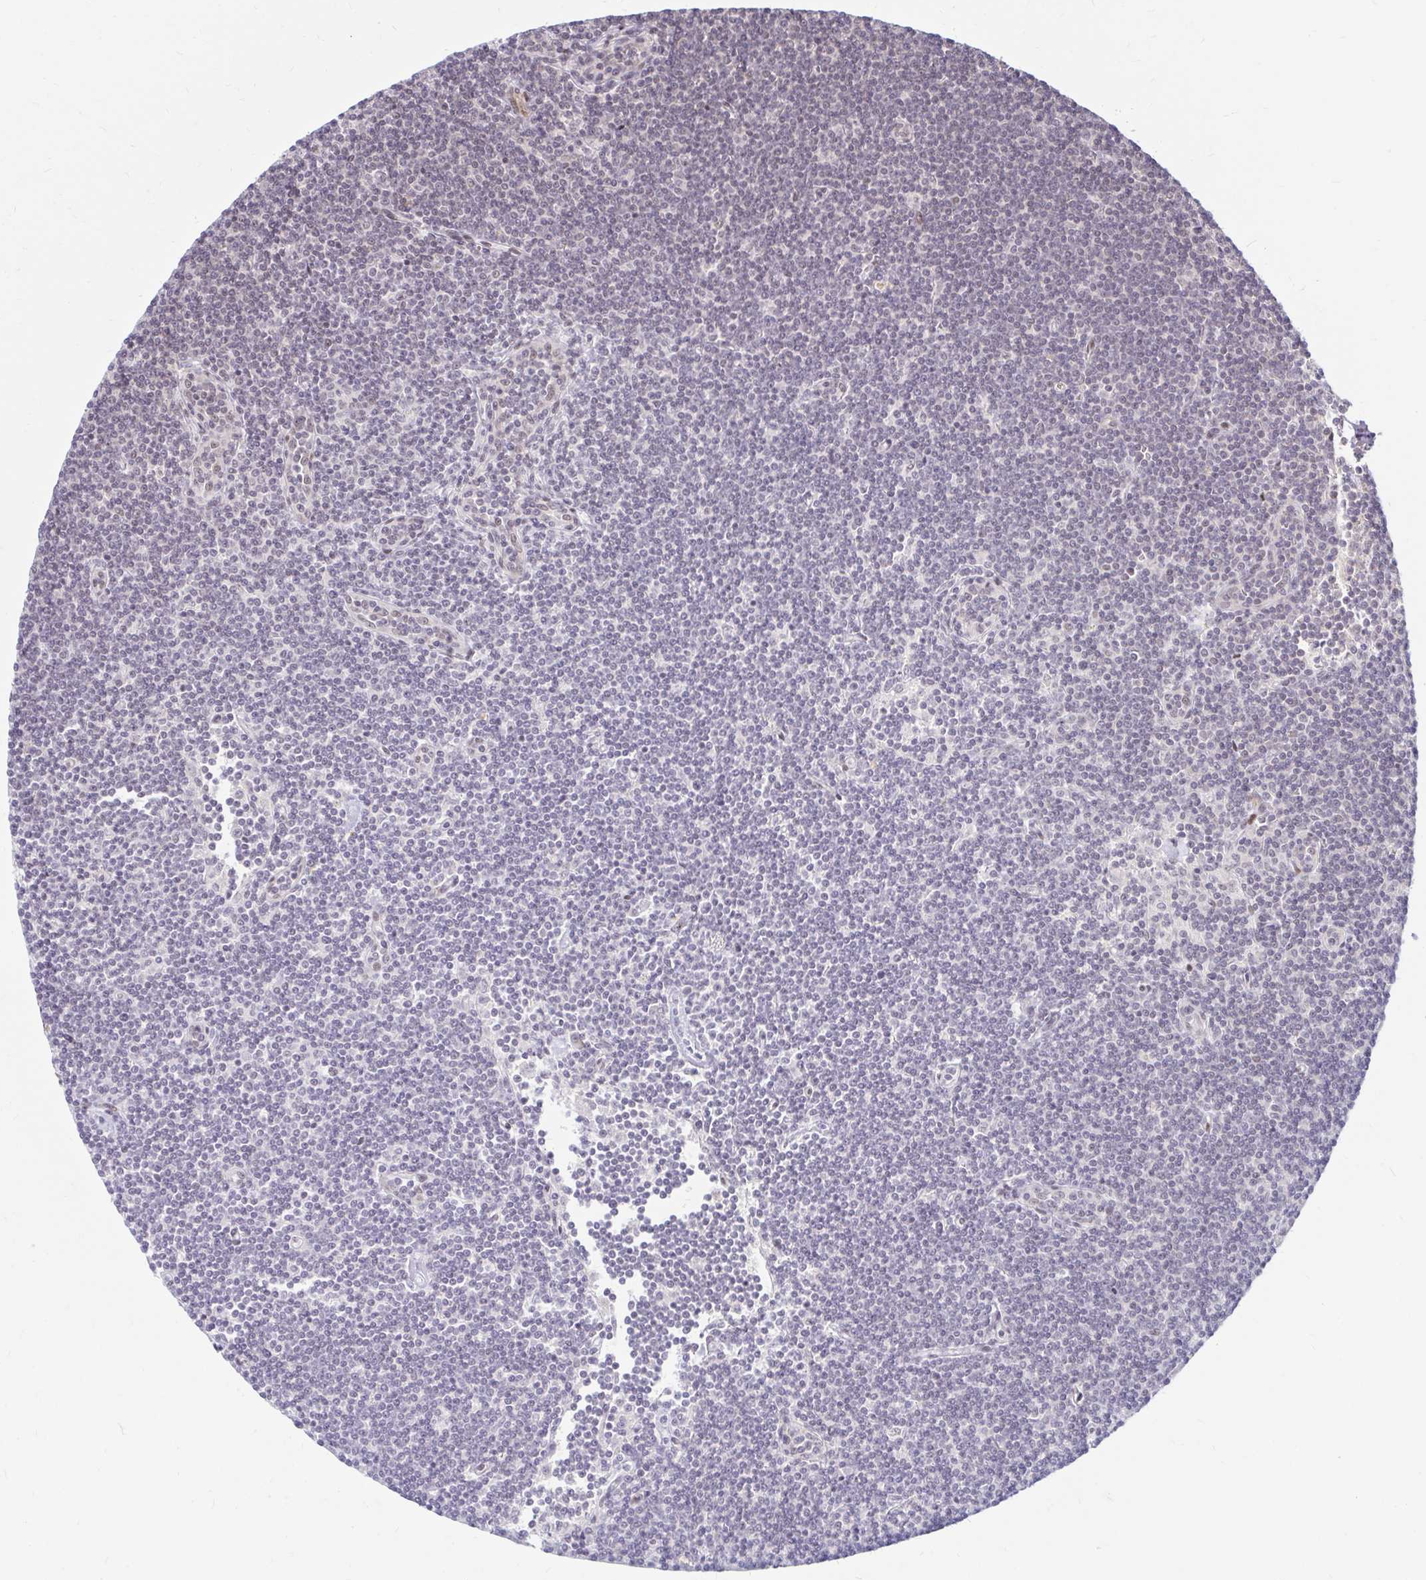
{"staining": {"intensity": "negative", "quantity": "none", "location": "none"}, "tissue": "lymphoma", "cell_type": "Tumor cells", "image_type": "cancer", "snomed": [{"axis": "morphology", "description": "Malignant lymphoma, non-Hodgkin's type, Low grade"}, {"axis": "topography", "description": "Lymph node"}], "caption": "Immunohistochemistry (IHC) image of neoplastic tissue: human lymphoma stained with DAB (3,3'-diaminobenzidine) reveals no significant protein staining in tumor cells.", "gene": "TIMM50", "patient": {"sex": "female", "age": 73}}